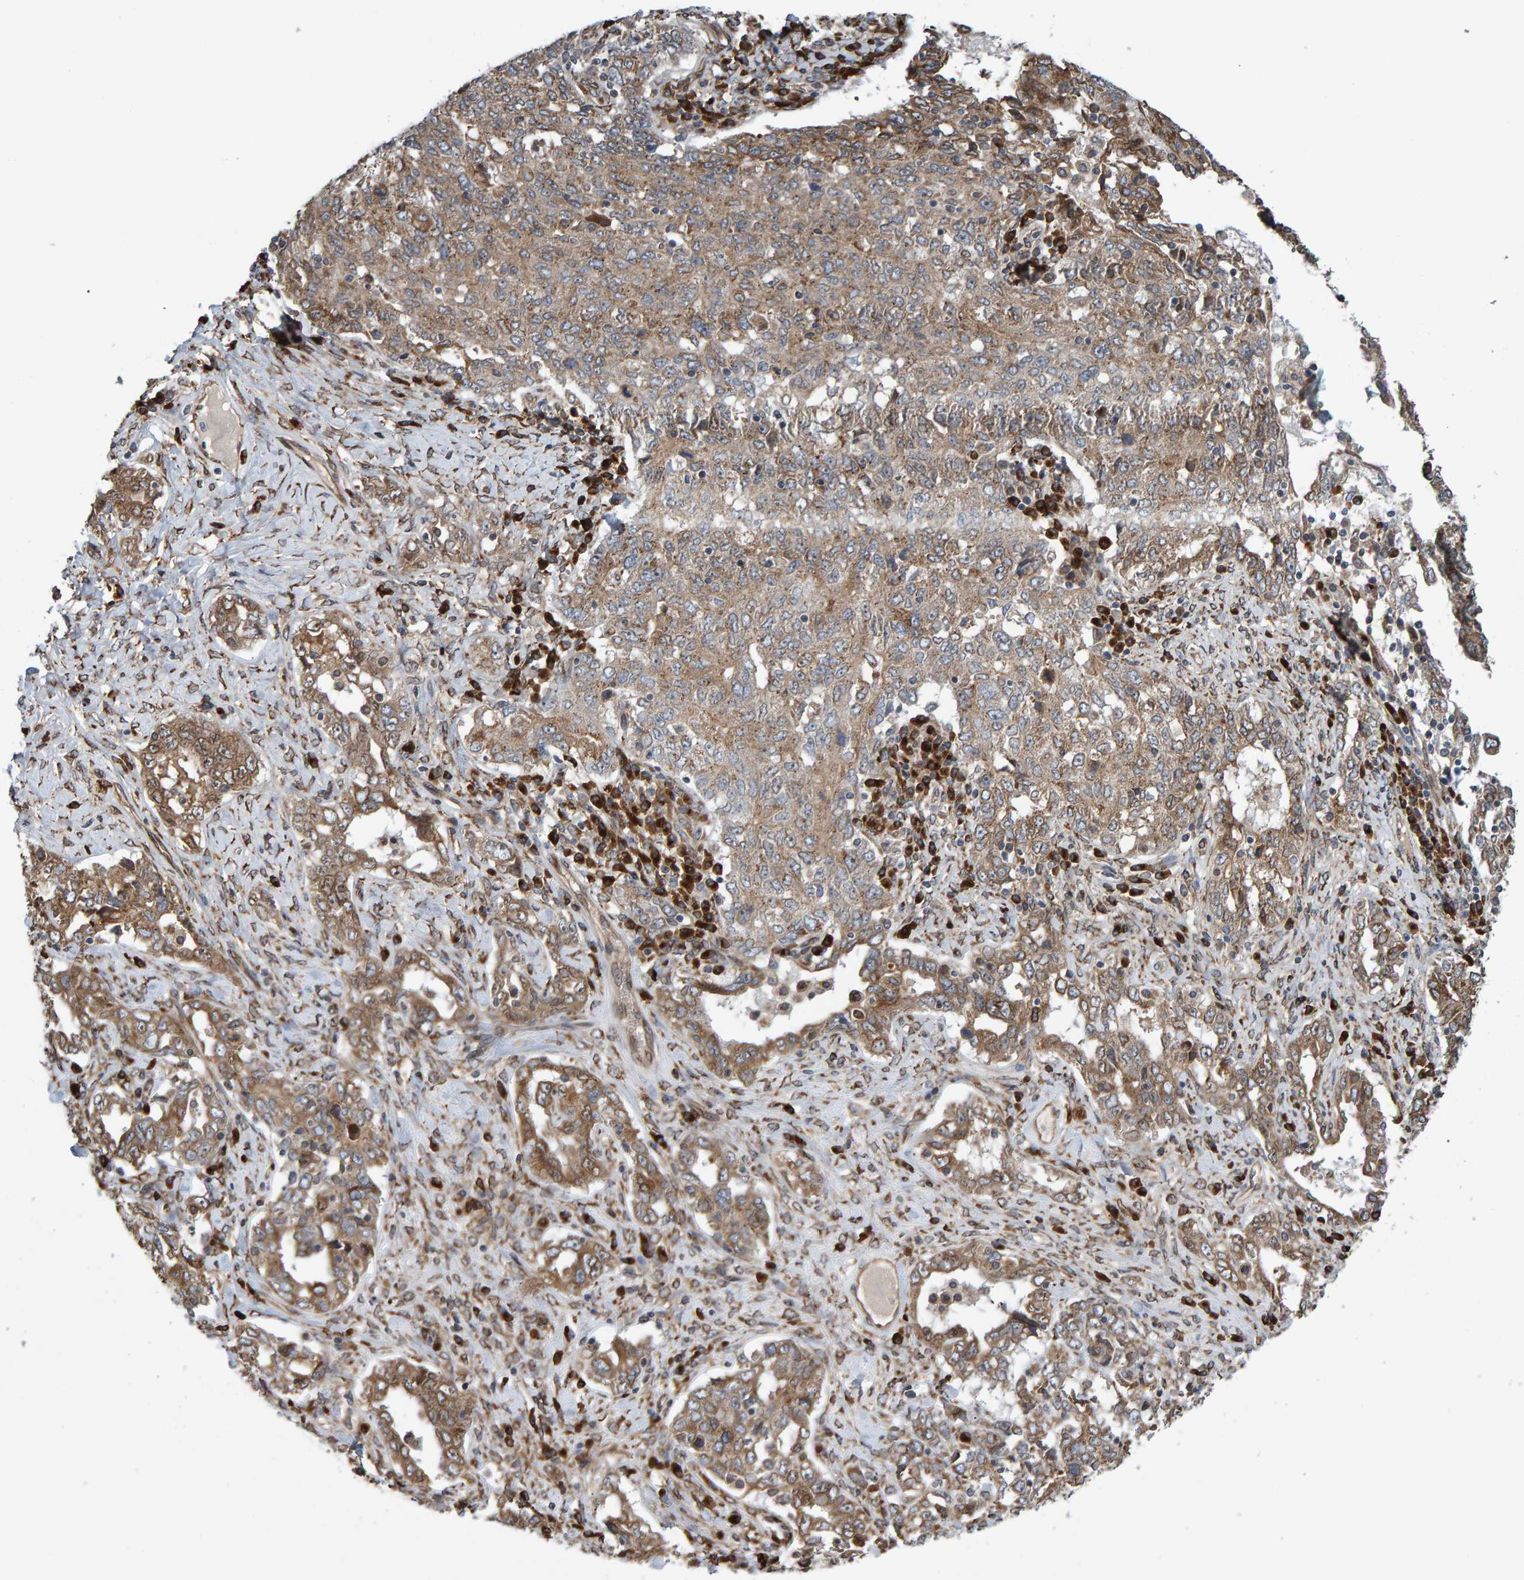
{"staining": {"intensity": "moderate", "quantity": ">75%", "location": "cytoplasmic/membranous"}, "tissue": "ovarian cancer", "cell_type": "Tumor cells", "image_type": "cancer", "snomed": [{"axis": "morphology", "description": "Carcinoma, endometroid"}, {"axis": "topography", "description": "Ovary"}], "caption": "IHC (DAB (3,3'-diaminobenzidine)) staining of ovarian cancer shows moderate cytoplasmic/membranous protein staining in approximately >75% of tumor cells. The staining was performed using DAB to visualize the protein expression in brown, while the nuclei were stained in blue with hematoxylin (Magnification: 20x).", "gene": "FAM117A", "patient": {"sex": "female", "age": 62}}